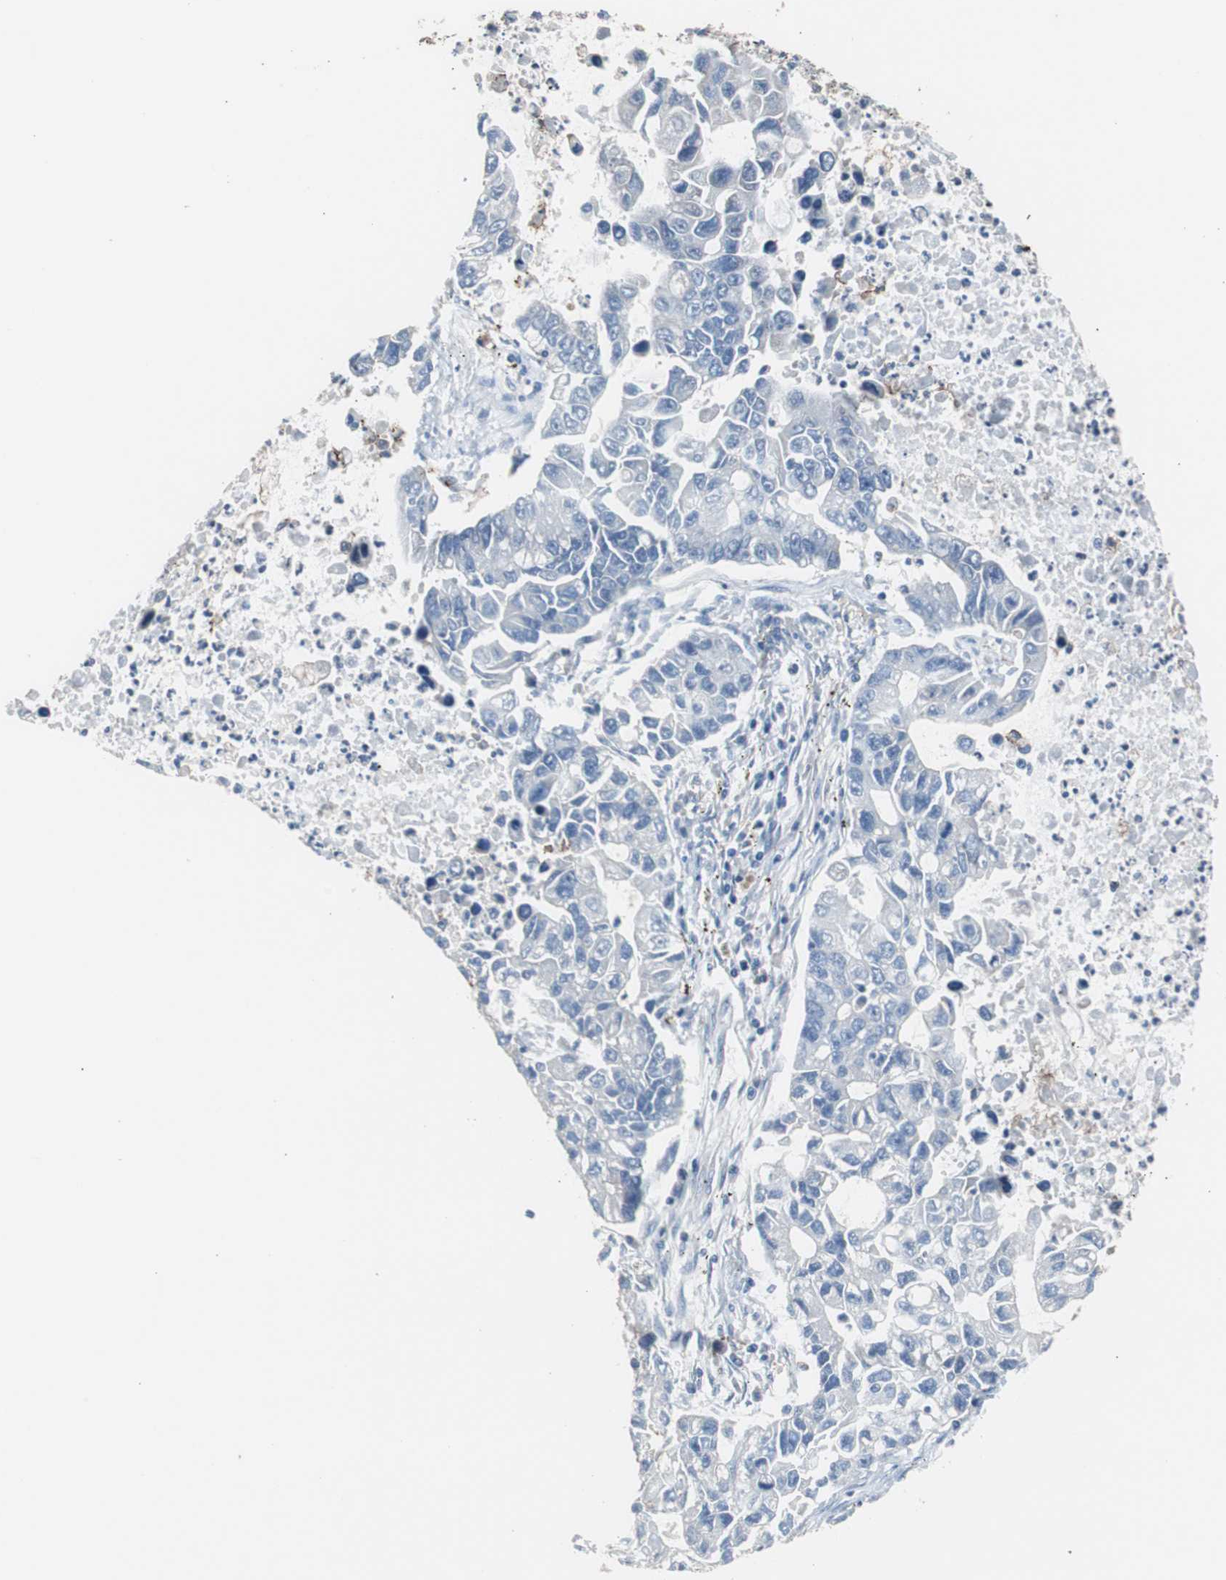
{"staining": {"intensity": "negative", "quantity": "none", "location": "none"}, "tissue": "lung cancer", "cell_type": "Tumor cells", "image_type": "cancer", "snomed": [{"axis": "morphology", "description": "Adenocarcinoma, NOS"}, {"axis": "topography", "description": "Lung"}], "caption": "Immunohistochemistry (IHC) photomicrograph of human lung cancer stained for a protein (brown), which reveals no expression in tumor cells.", "gene": "FCGR2B", "patient": {"sex": "female", "age": 51}}